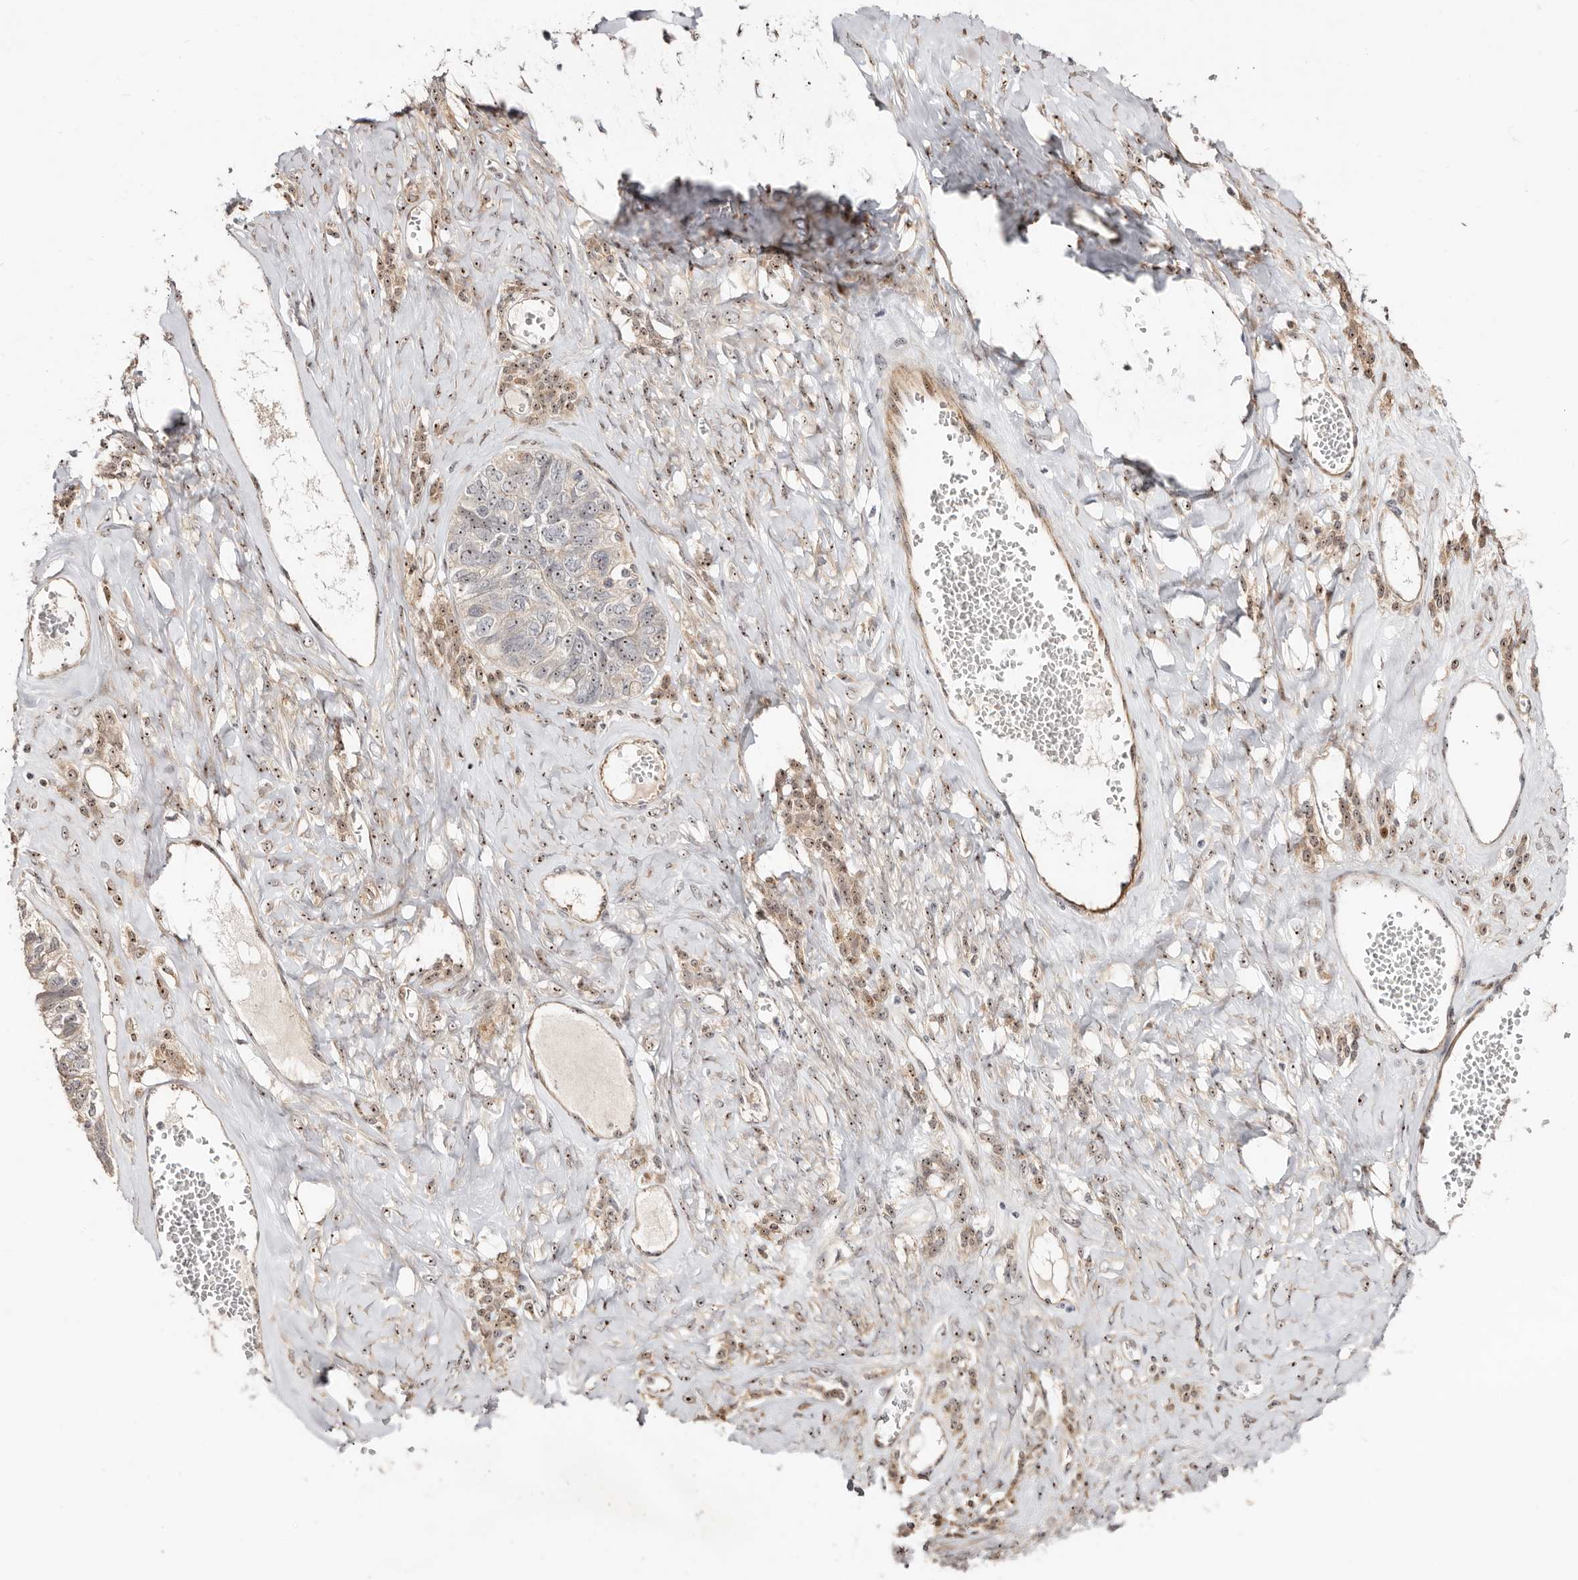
{"staining": {"intensity": "weak", "quantity": "<25%", "location": "nuclear"}, "tissue": "ovarian cancer", "cell_type": "Tumor cells", "image_type": "cancer", "snomed": [{"axis": "morphology", "description": "Cystadenocarcinoma, serous, NOS"}, {"axis": "topography", "description": "Ovary"}], "caption": "A photomicrograph of human ovarian serous cystadenocarcinoma is negative for staining in tumor cells.", "gene": "ODF2L", "patient": {"sex": "female", "age": 79}}